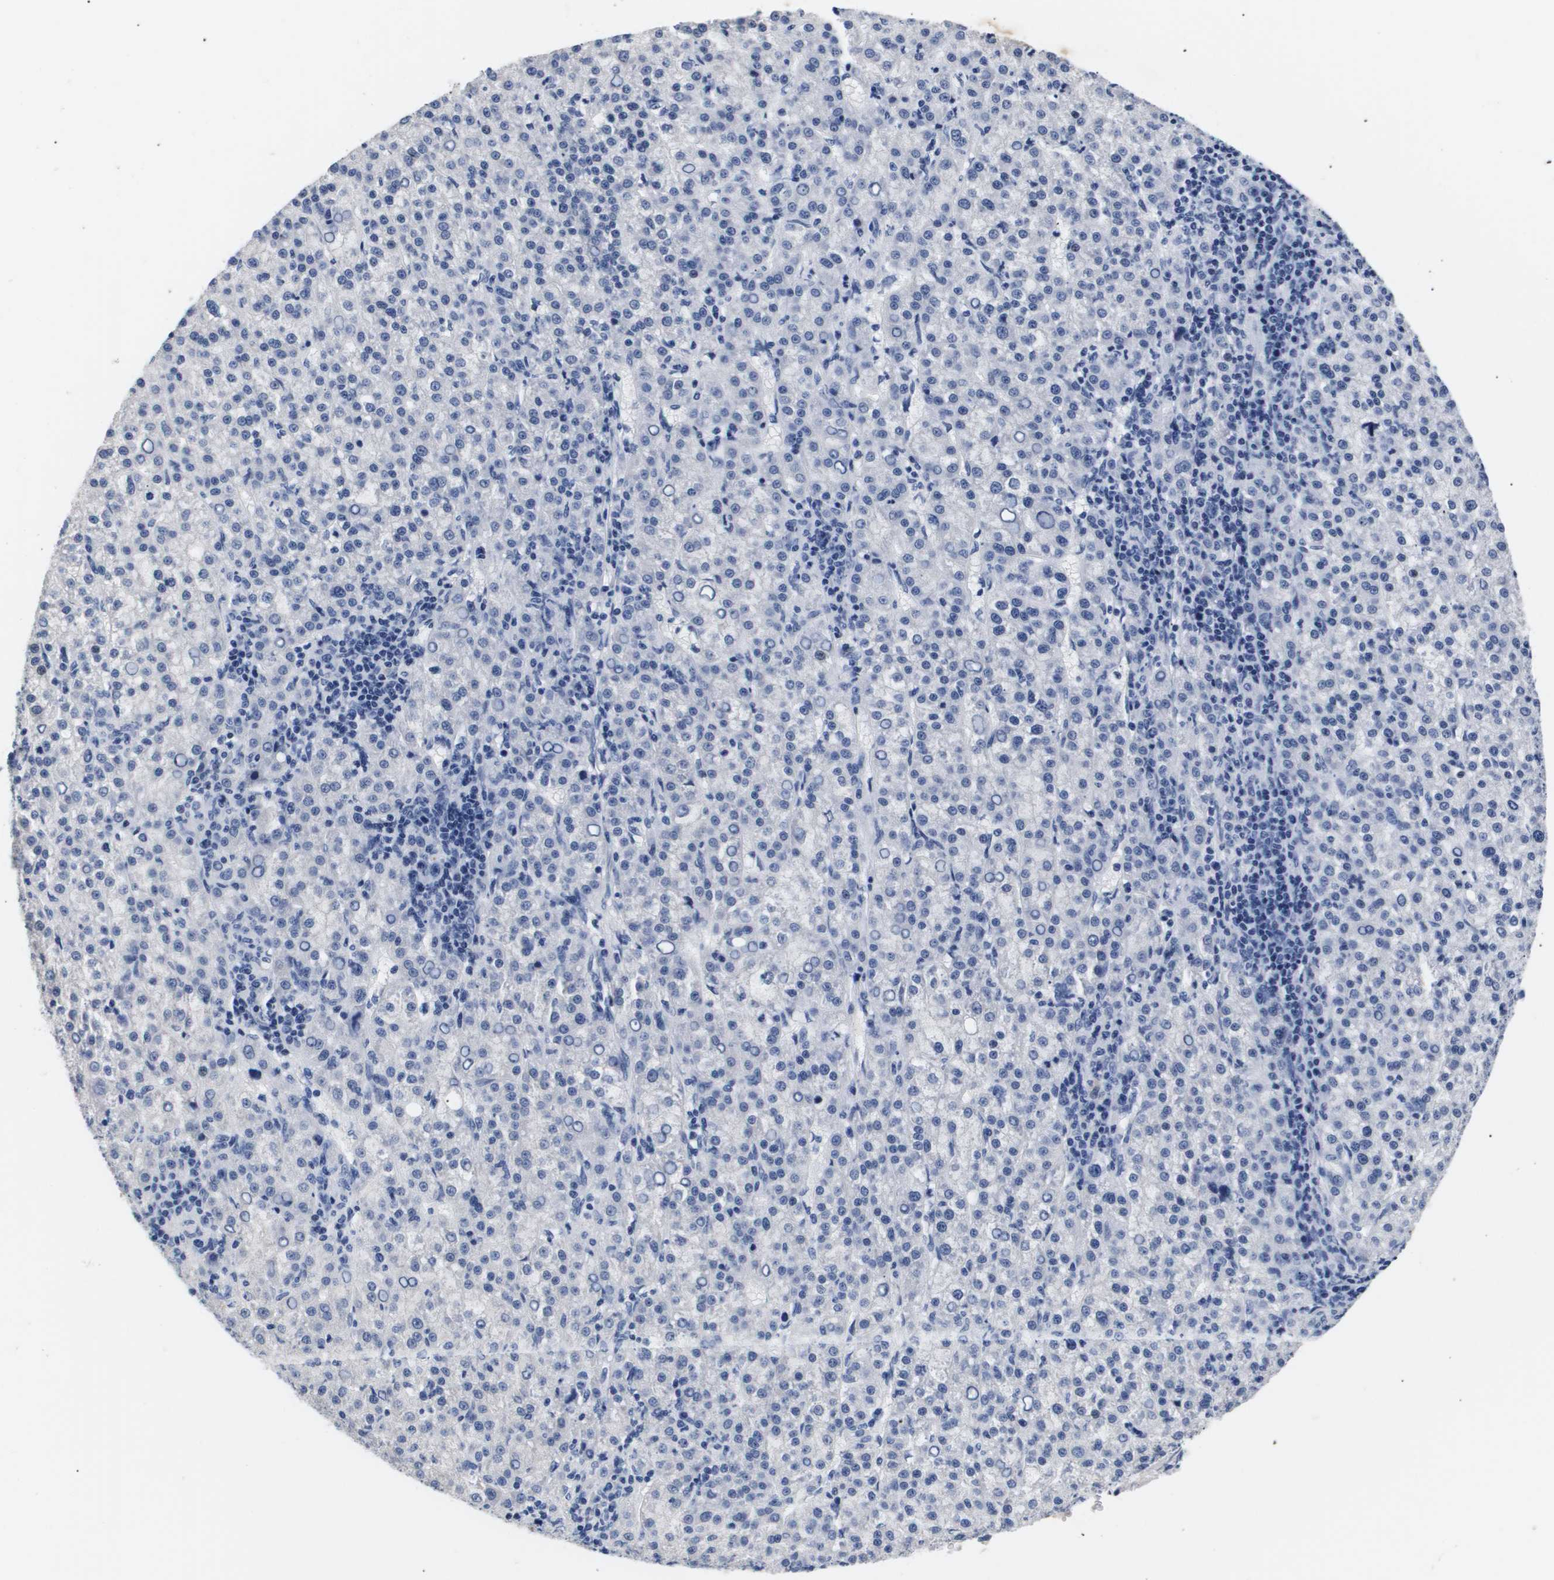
{"staining": {"intensity": "negative", "quantity": "none", "location": "none"}, "tissue": "liver cancer", "cell_type": "Tumor cells", "image_type": "cancer", "snomed": [{"axis": "morphology", "description": "Carcinoma, Hepatocellular, NOS"}, {"axis": "topography", "description": "Liver"}], "caption": "Immunohistochemistry of liver cancer displays no expression in tumor cells.", "gene": "ATP6V0A4", "patient": {"sex": "female", "age": 58}}